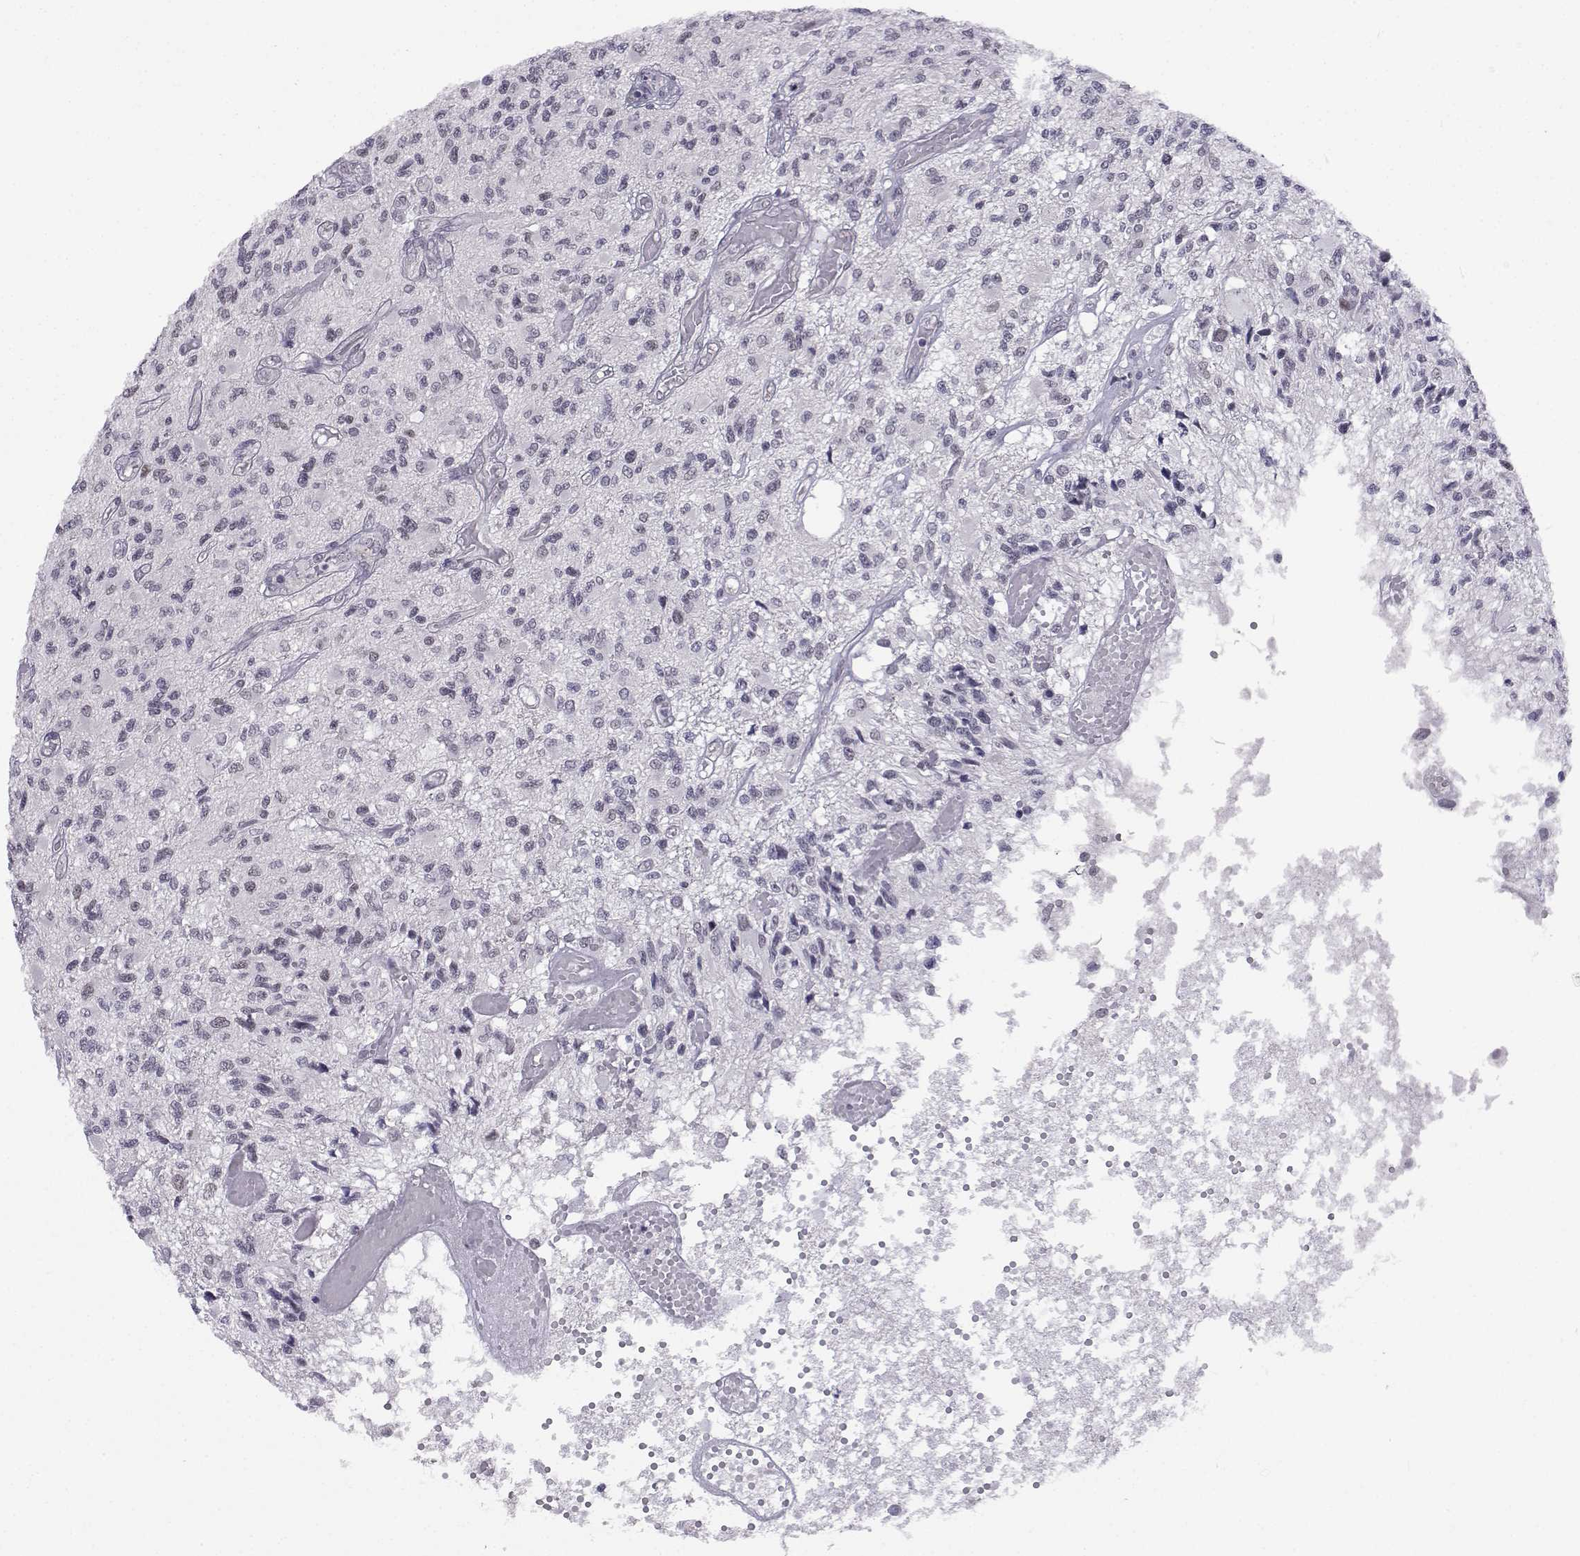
{"staining": {"intensity": "negative", "quantity": "none", "location": "none"}, "tissue": "glioma", "cell_type": "Tumor cells", "image_type": "cancer", "snomed": [{"axis": "morphology", "description": "Glioma, malignant, High grade"}, {"axis": "topography", "description": "Brain"}], "caption": "IHC histopathology image of neoplastic tissue: malignant high-grade glioma stained with DAB shows no significant protein positivity in tumor cells.", "gene": "MED26", "patient": {"sex": "female", "age": 63}}